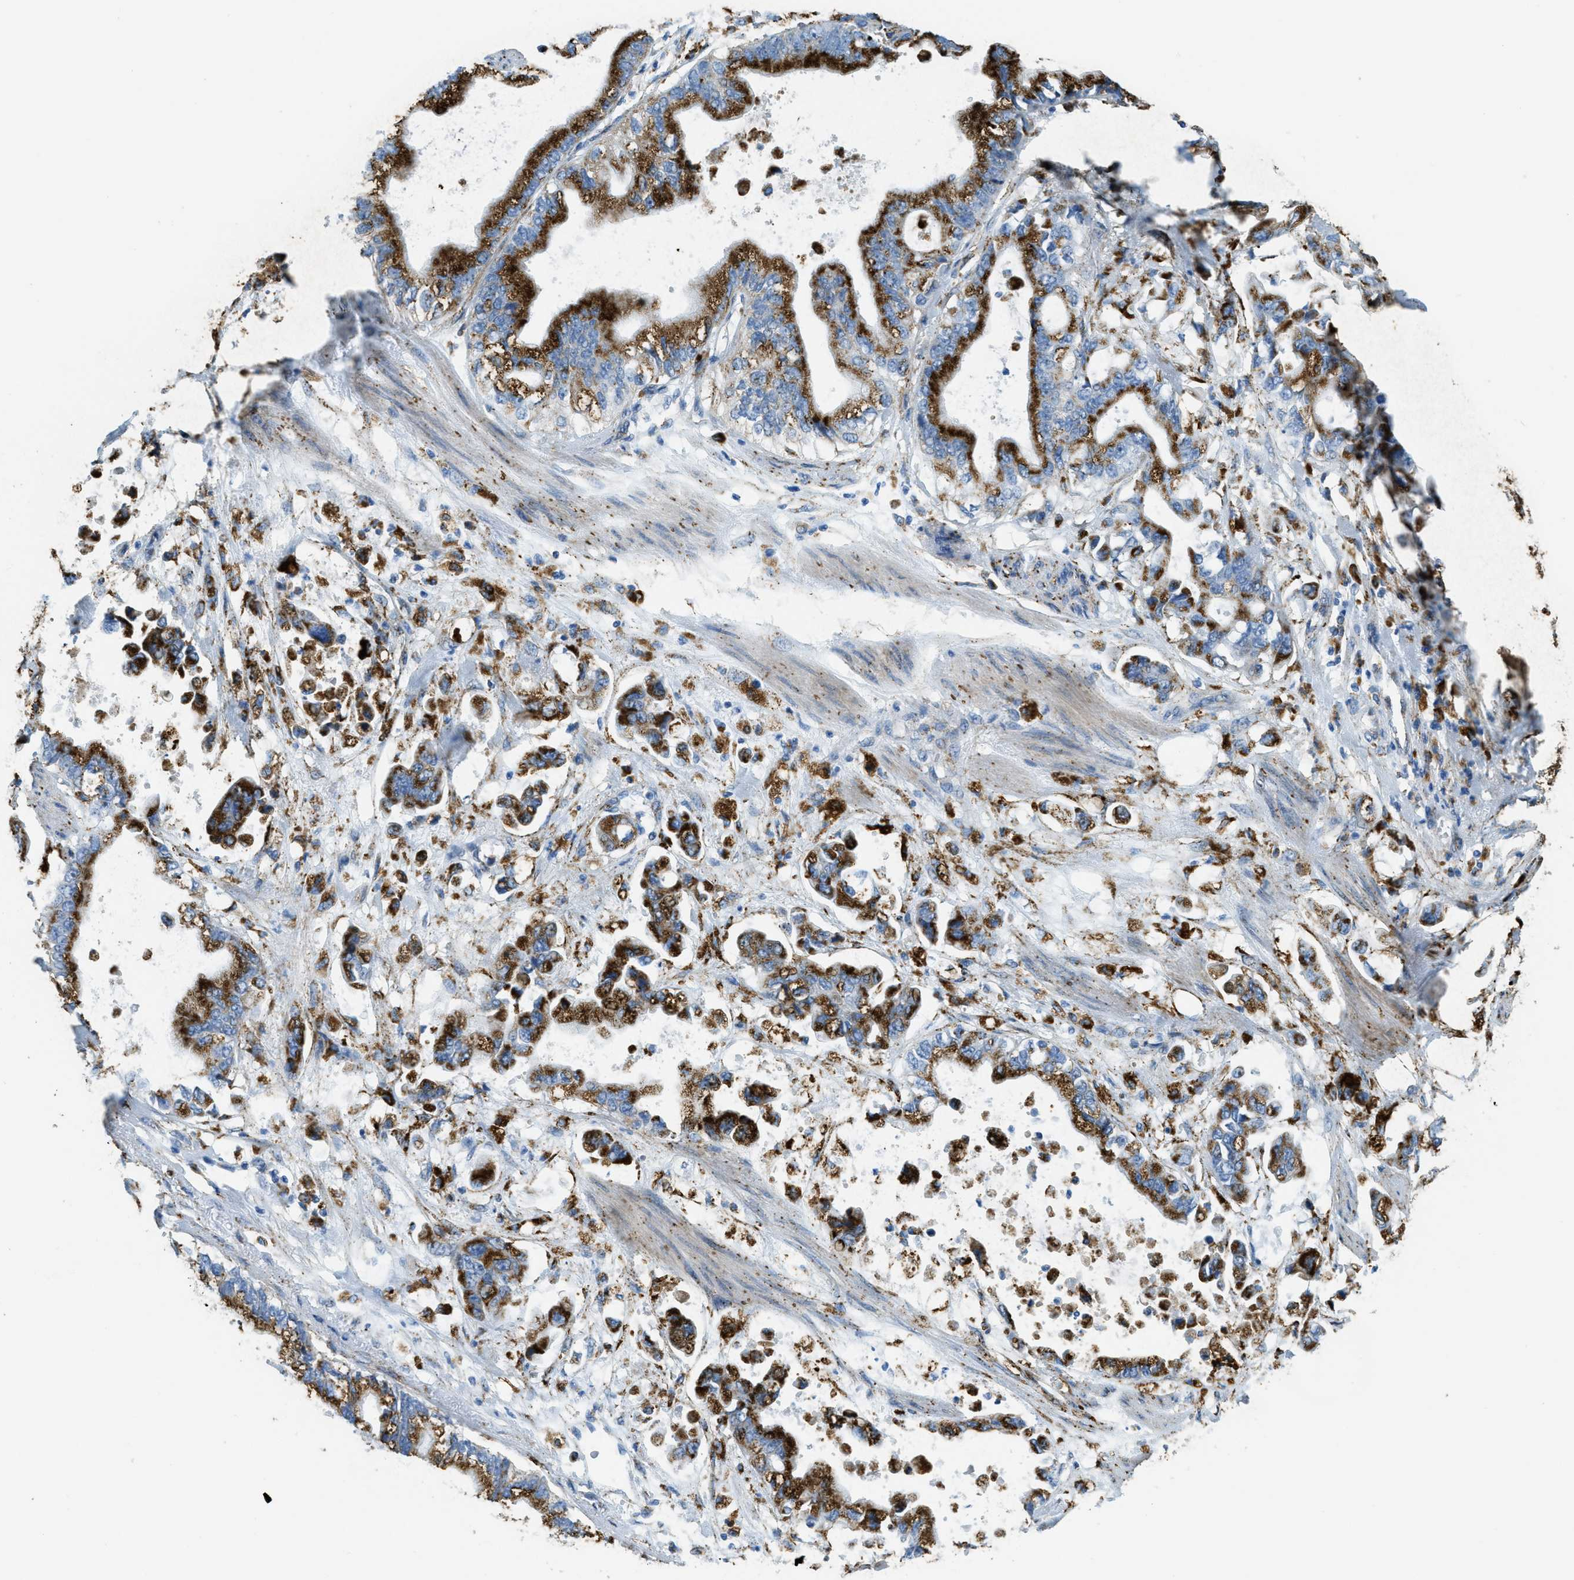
{"staining": {"intensity": "strong", "quantity": ">75%", "location": "cytoplasmic/membranous"}, "tissue": "stomach cancer", "cell_type": "Tumor cells", "image_type": "cancer", "snomed": [{"axis": "morphology", "description": "Normal tissue, NOS"}, {"axis": "morphology", "description": "Adenocarcinoma, NOS"}, {"axis": "topography", "description": "Stomach"}], "caption": "Immunohistochemical staining of human stomach cancer (adenocarcinoma) demonstrates strong cytoplasmic/membranous protein staining in approximately >75% of tumor cells.", "gene": "SCARB2", "patient": {"sex": "male", "age": 62}}